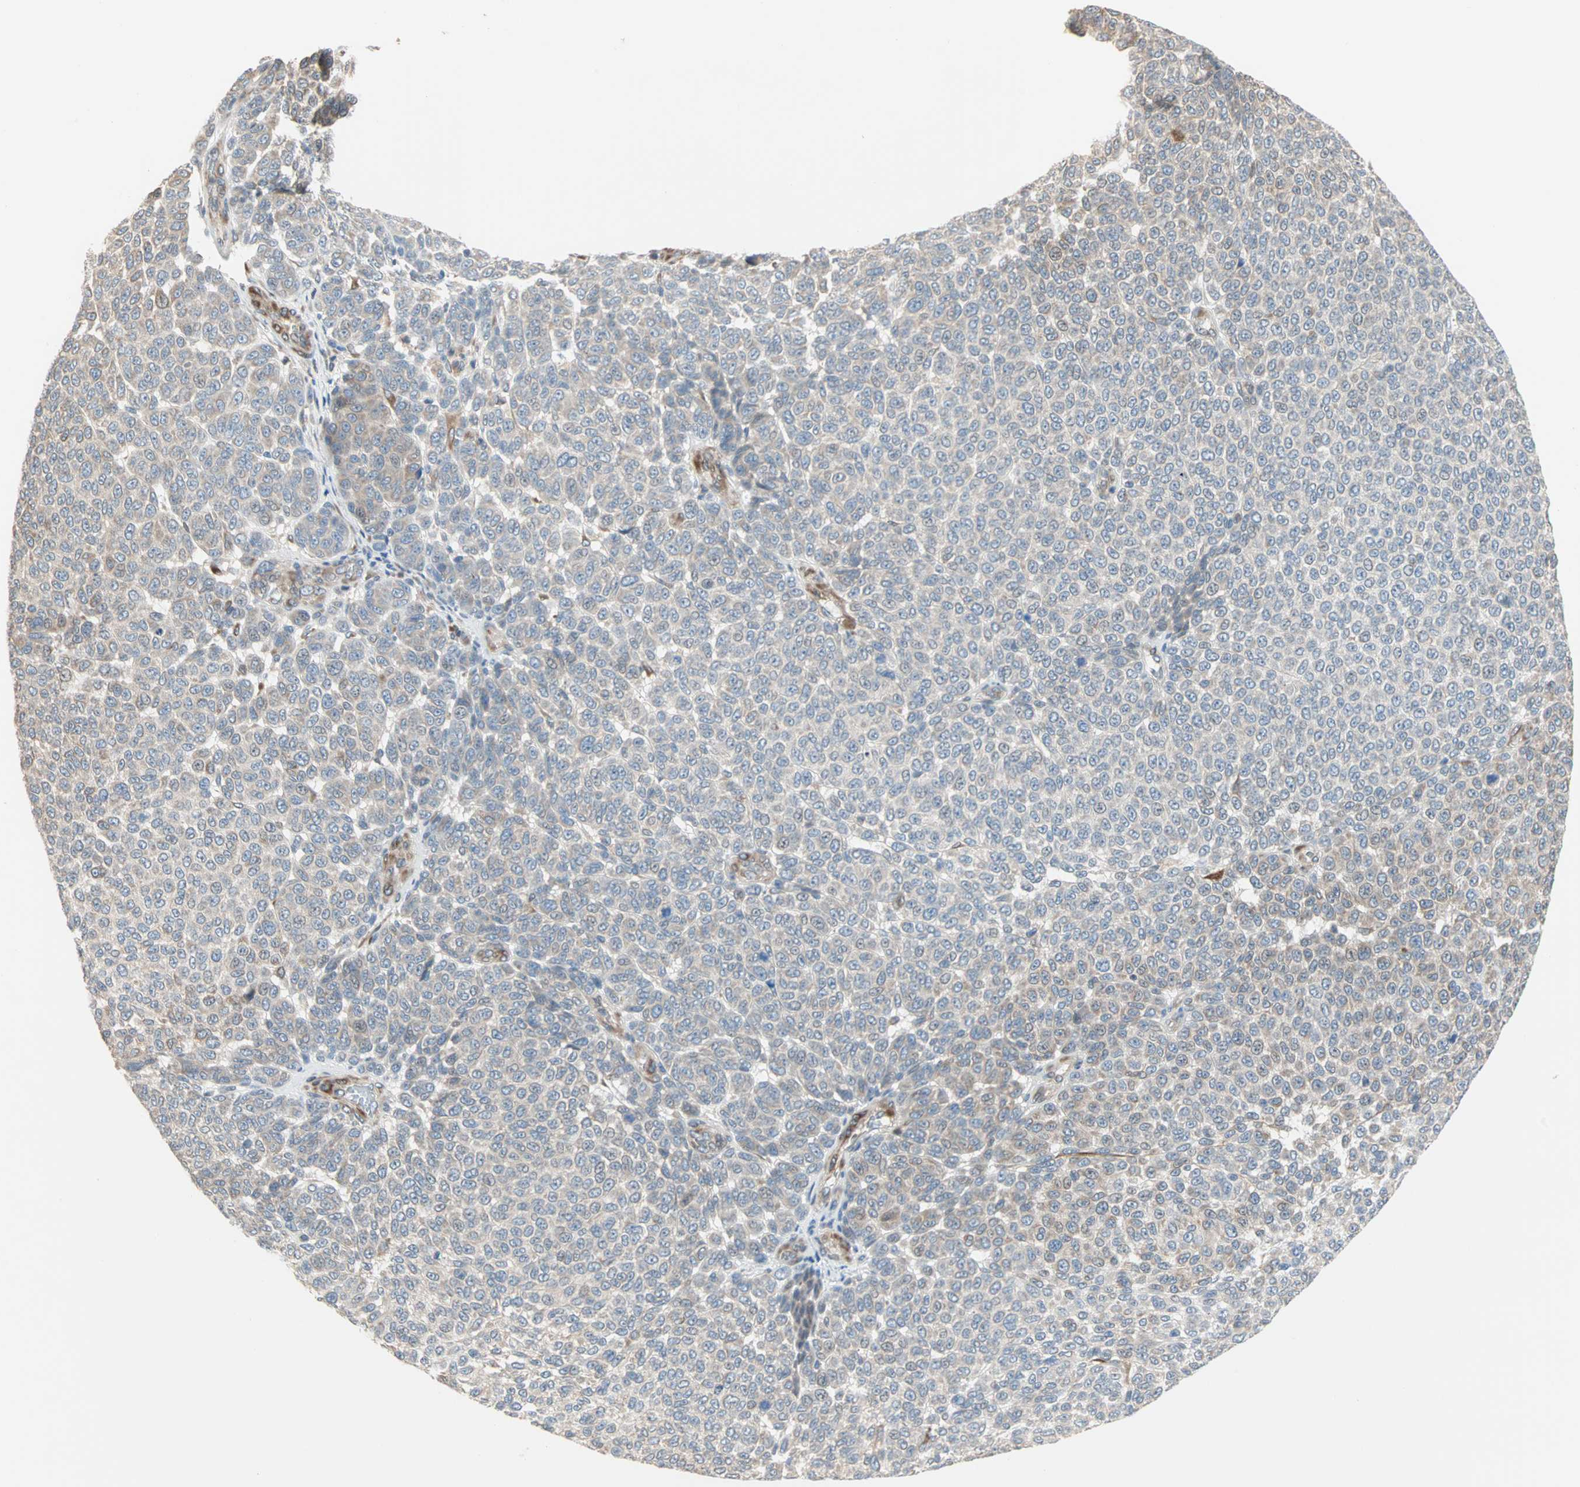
{"staining": {"intensity": "weak", "quantity": "<25%", "location": "cytoplasmic/membranous"}, "tissue": "melanoma", "cell_type": "Tumor cells", "image_type": "cancer", "snomed": [{"axis": "morphology", "description": "Malignant melanoma, NOS"}, {"axis": "topography", "description": "Skin"}], "caption": "A high-resolution image shows immunohistochemistry (IHC) staining of melanoma, which exhibits no significant staining in tumor cells.", "gene": "SAR1A", "patient": {"sex": "male", "age": 59}}